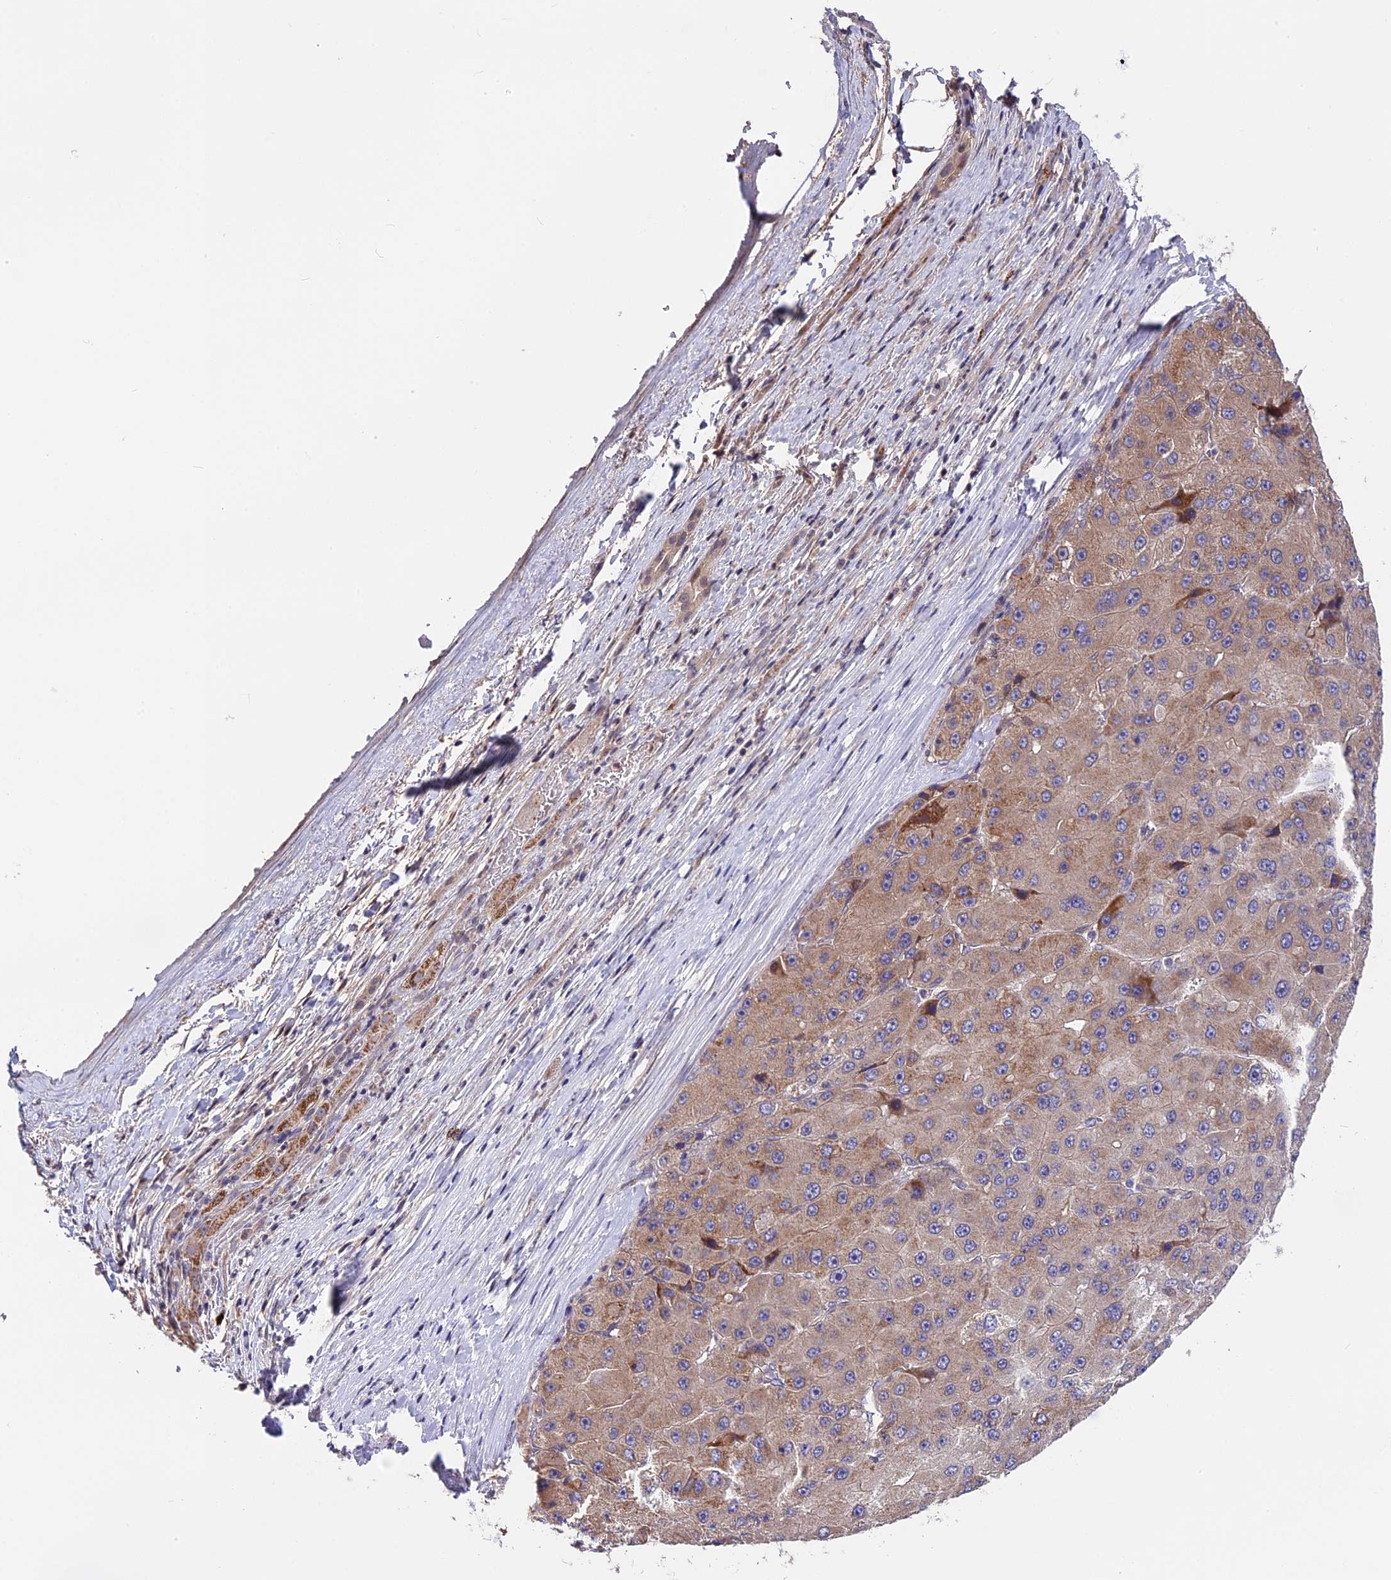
{"staining": {"intensity": "moderate", "quantity": "25%-75%", "location": "cytoplasmic/membranous"}, "tissue": "liver cancer", "cell_type": "Tumor cells", "image_type": "cancer", "snomed": [{"axis": "morphology", "description": "Carcinoma, Hepatocellular, NOS"}, {"axis": "topography", "description": "Liver"}], "caption": "This micrograph shows liver hepatocellular carcinoma stained with IHC to label a protein in brown. The cytoplasmic/membranous of tumor cells show moderate positivity for the protein. Nuclei are counter-stained blue.", "gene": "TRMT1", "patient": {"sex": "female", "age": 73}}